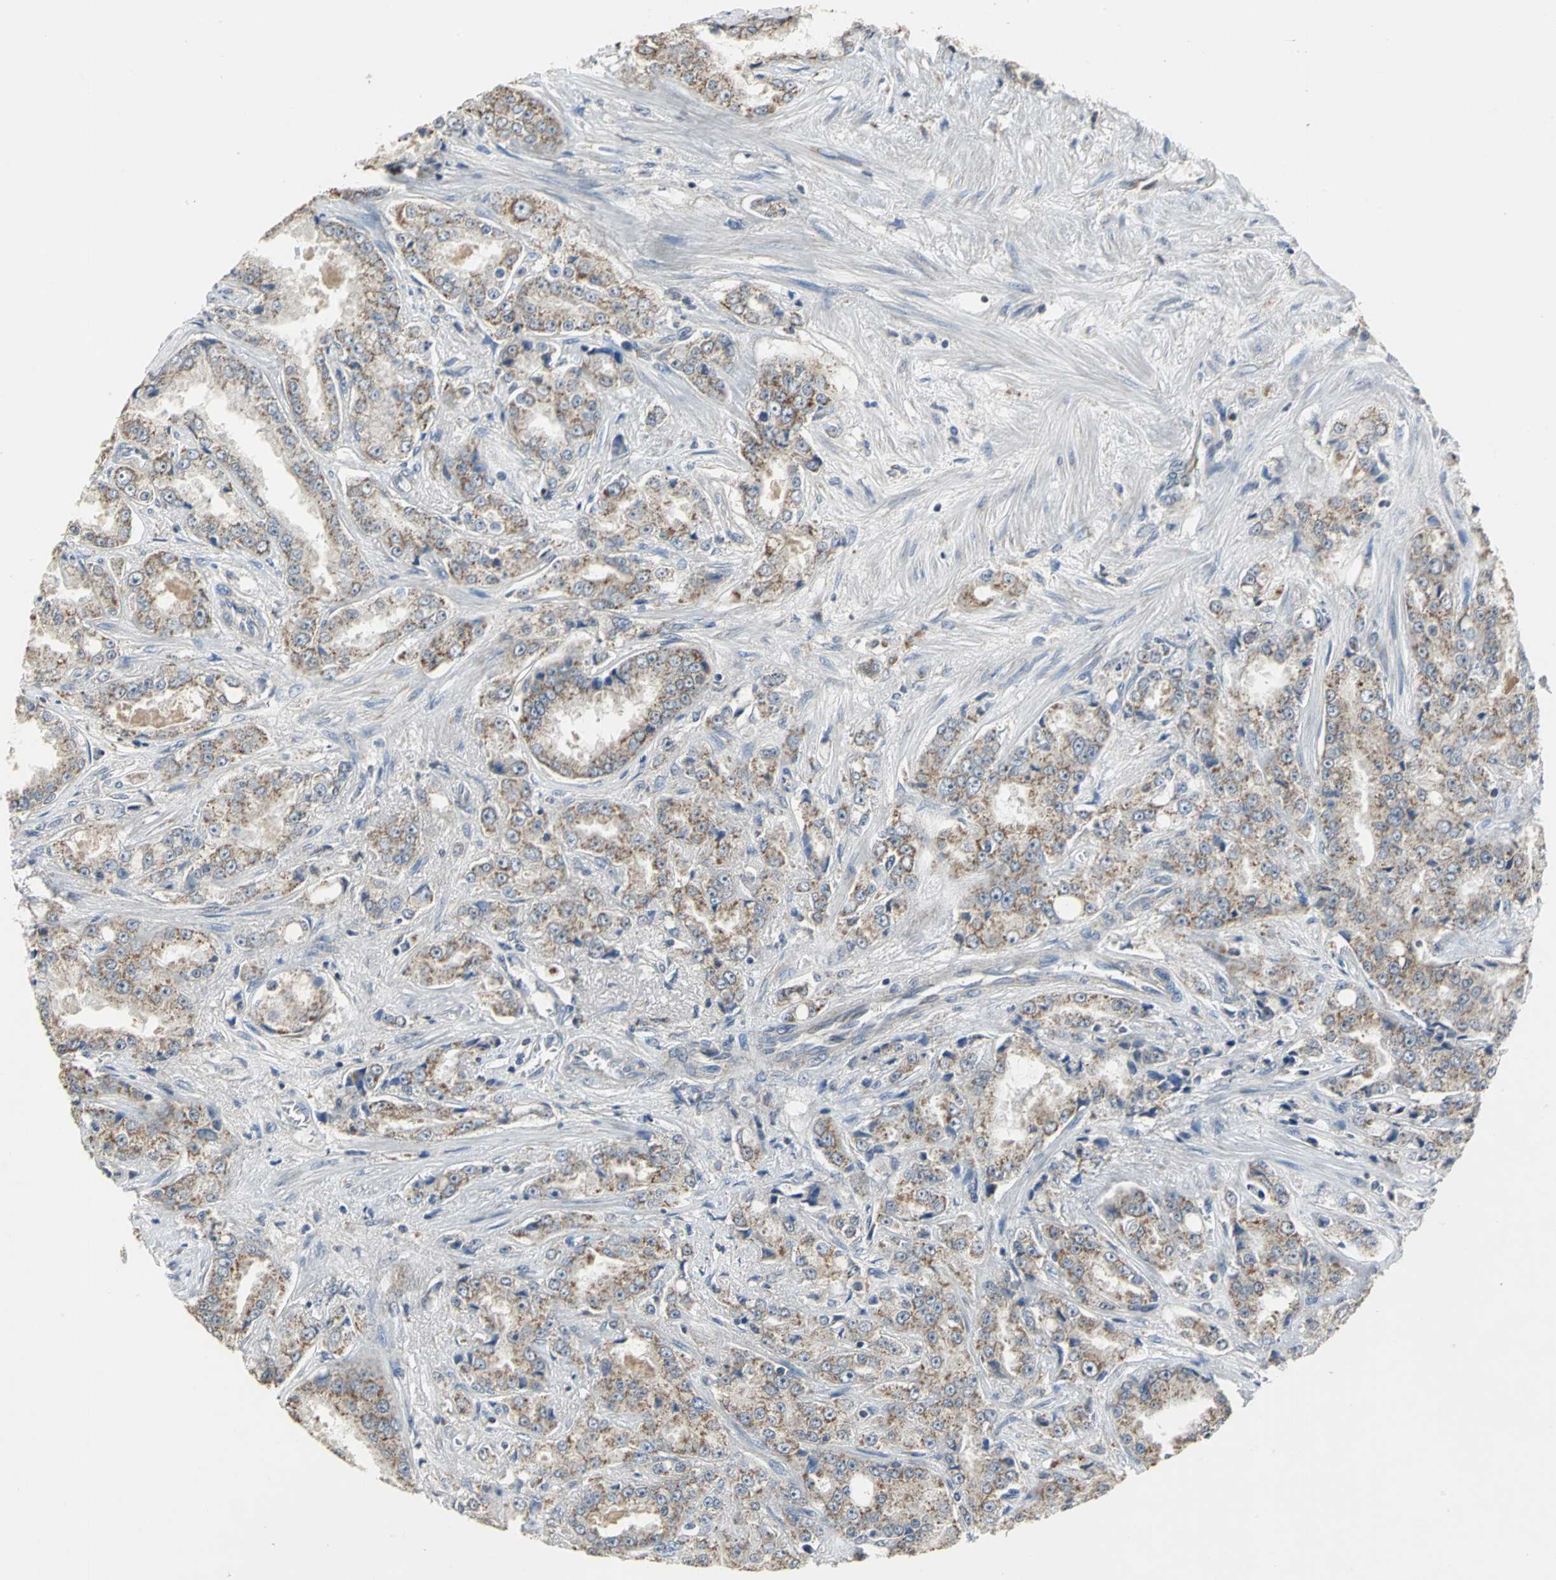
{"staining": {"intensity": "moderate", "quantity": "25%-75%", "location": "cytoplasmic/membranous"}, "tissue": "prostate cancer", "cell_type": "Tumor cells", "image_type": "cancer", "snomed": [{"axis": "morphology", "description": "Adenocarcinoma, High grade"}, {"axis": "topography", "description": "Prostate"}], "caption": "A photomicrograph showing moderate cytoplasmic/membranous expression in approximately 25%-75% of tumor cells in prostate cancer, as visualized by brown immunohistochemical staining.", "gene": "JADE3", "patient": {"sex": "male", "age": 73}}